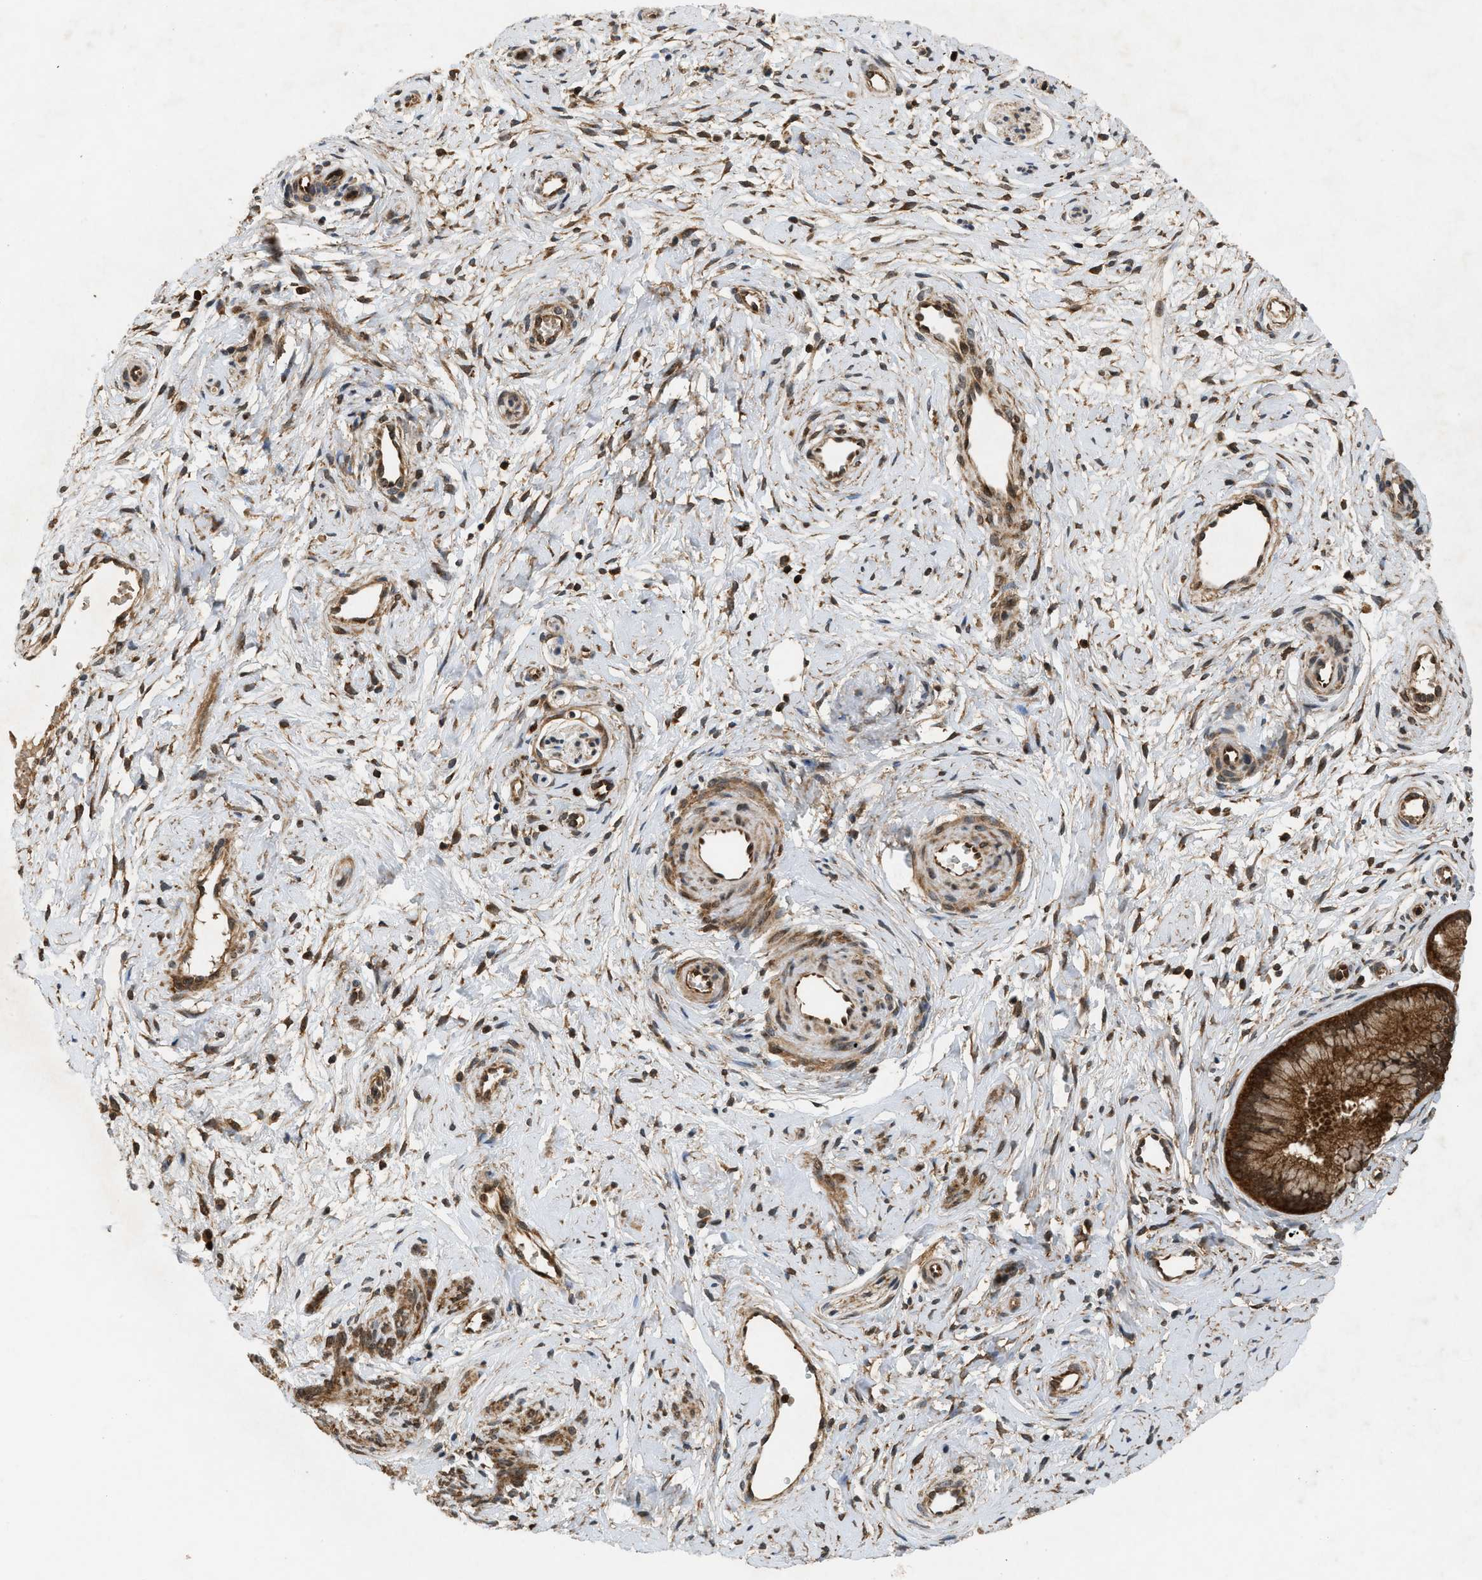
{"staining": {"intensity": "strong", "quantity": "25%-75%", "location": "cytoplasmic/membranous"}, "tissue": "cervix", "cell_type": "Glandular cells", "image_type": "normal", "snomed": [{"axis": "morphology", "description": "Normal tissue, NOS"}, {"axis": "topography", "description": "Cervix"}], "caption": "Approximately 25%-75% of glandular cells in benign cervix reveal strong cytoplasmic/membranous protein positivity as visualized by brown immunohistochemical staining.", "gene": "OXSR1", "patient": {"sex": "female", "age": 39}}